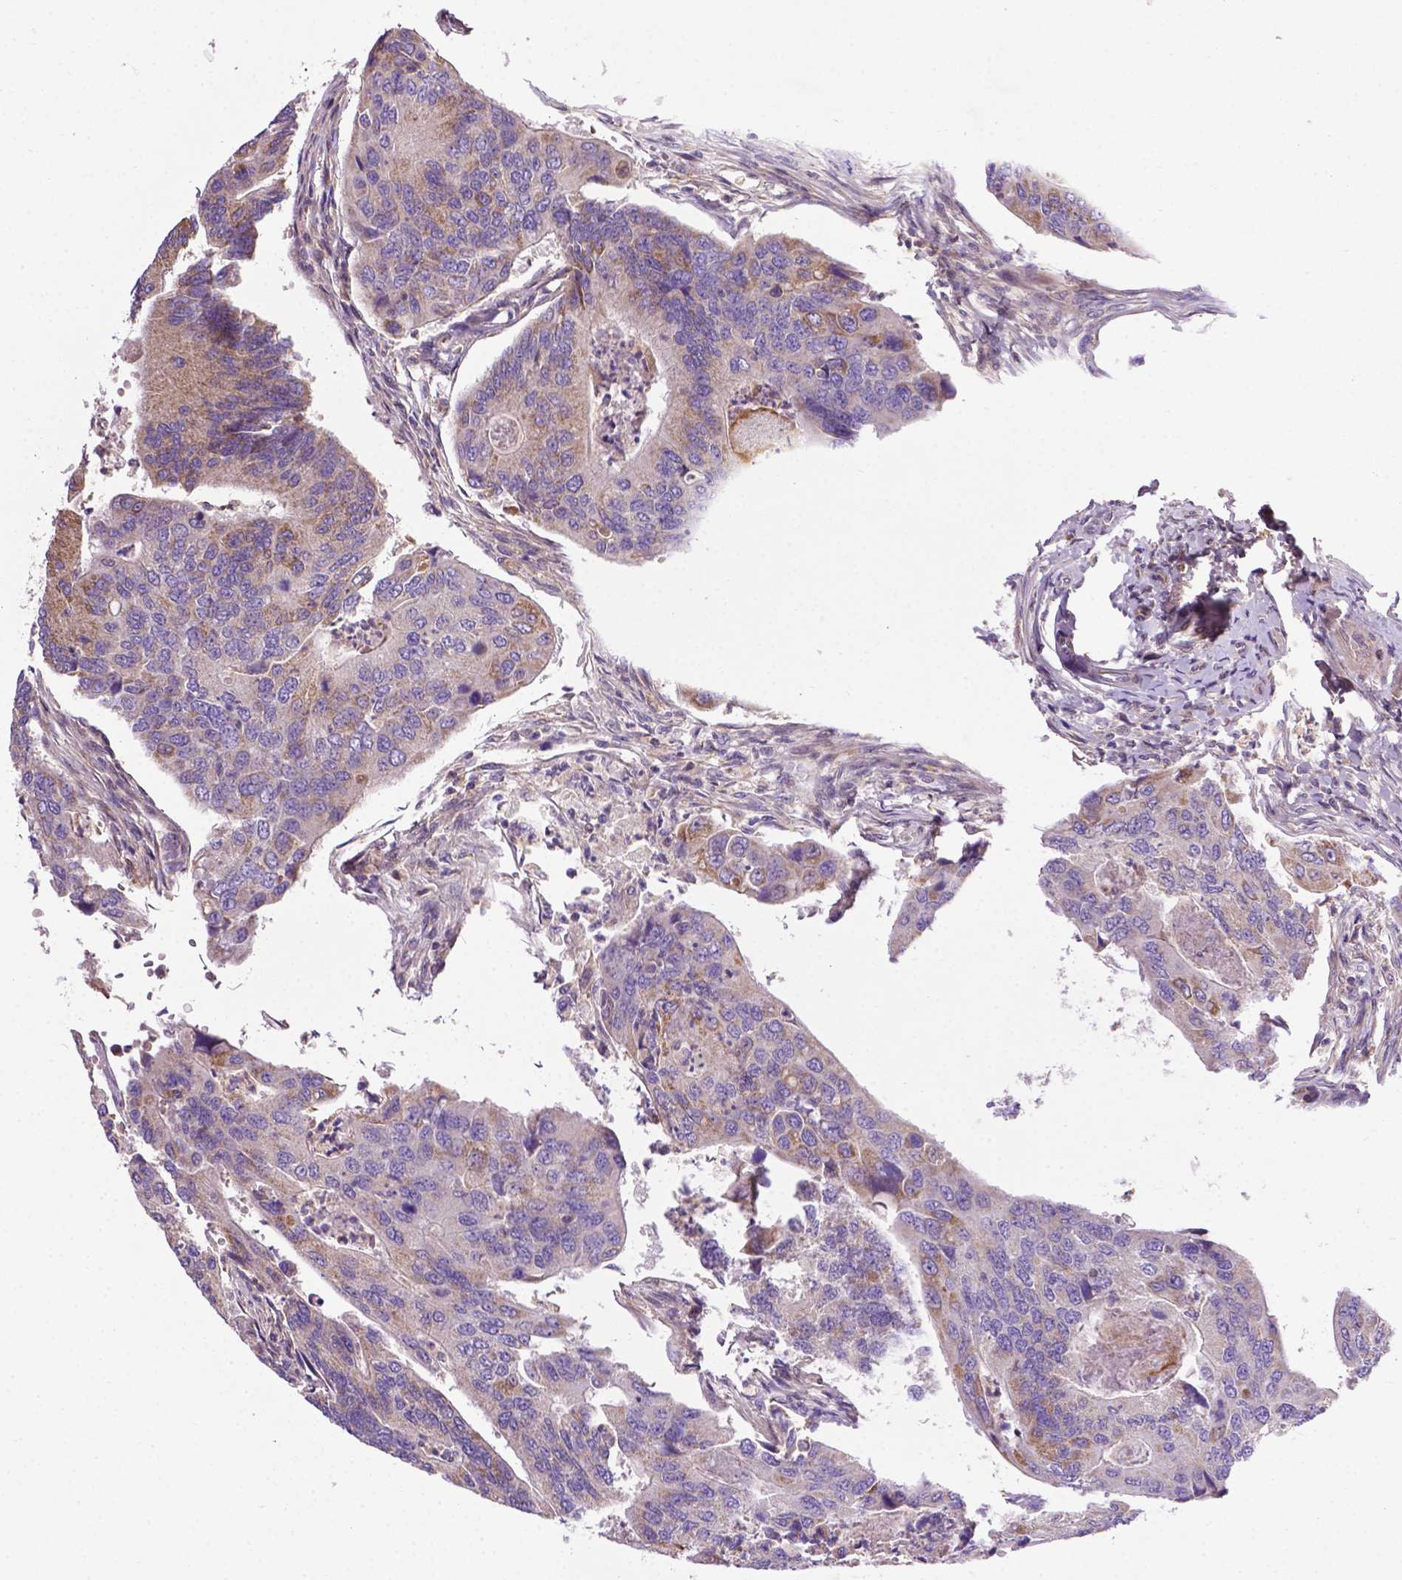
{"staining": {"intensity": "weak", "quantity": "<25%", "location": "cytoplasmic/membranous"}, "tissue": "colorectal cancer", "cell_type": "Tumor cells", "image_type": "cancer", "snomed": [{"axis": "morphology", "description": "Adenocarcinoma, NOS"}, {"axis": "topography", "description": "Colon"}], "caption": "High magnification brightfield microscopy of adenocarcinoma (colorectal) stained with DAB (3,3'-diaminobenzidine) (brown) and counterstained with hematoxylin (blue): tumor cells show no significant staining.", "gene": "SPNS2", "patient": {"sex": "female", "age": 67}}